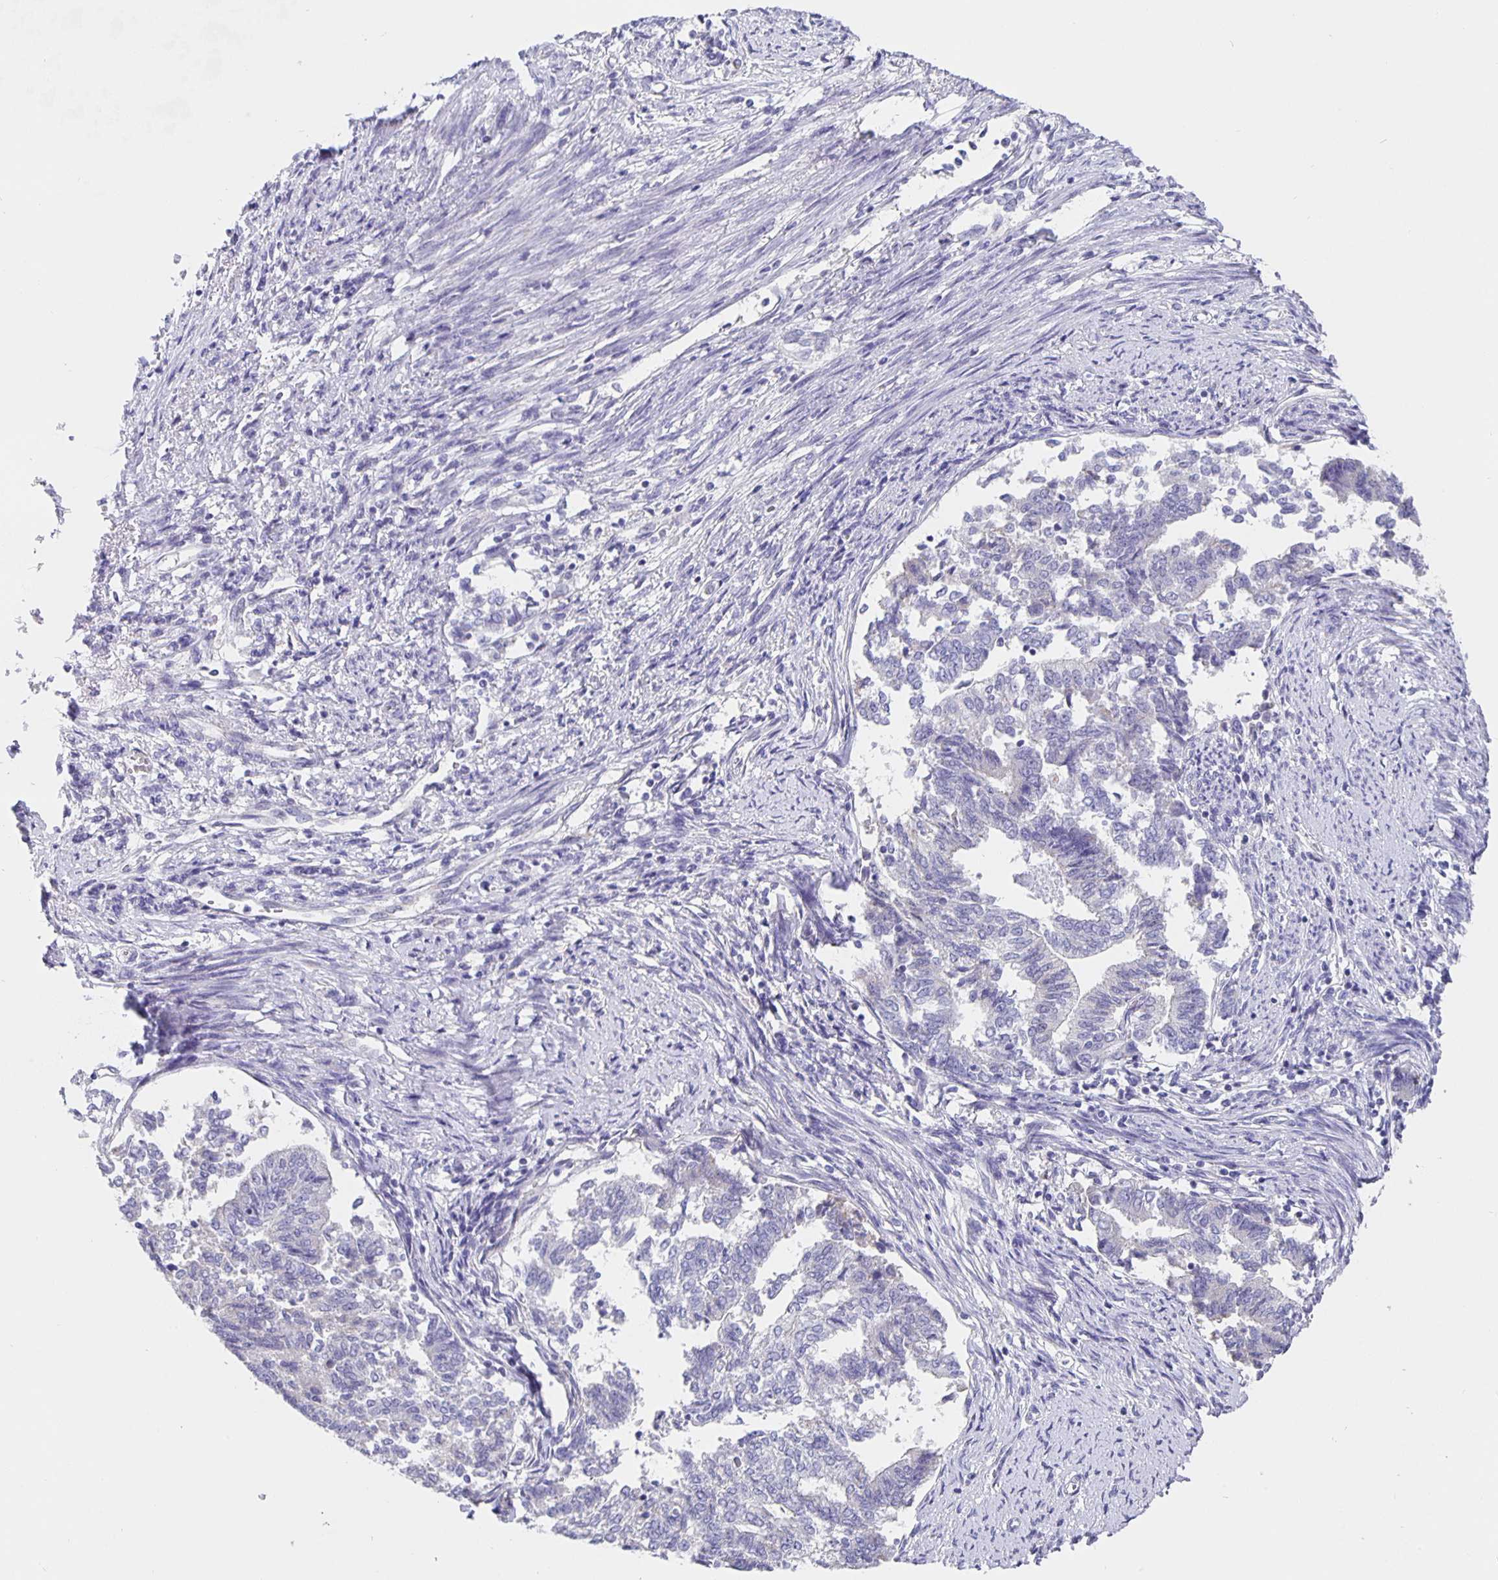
{"staining": {"intensity": "negative", "quantity": "none", "location": "none"}, "tissue": "endometrial cancer", "cell_type": "Tumor cells", "image_type": "cancer", "snomed": [{"axis": "morphology", "description": "Adenocarcinoma, NOS"}, {"axis": "topography", "description": "Endometrium"}], "caption": "An image of endometrial cancer stained for a protein reveals no brown staining in tumor cells. (DAB IHC visualized using brightfield microscopy, high magnification).", "gene": "CFAP74", "patient": {"sex": "female", "age": 65}}